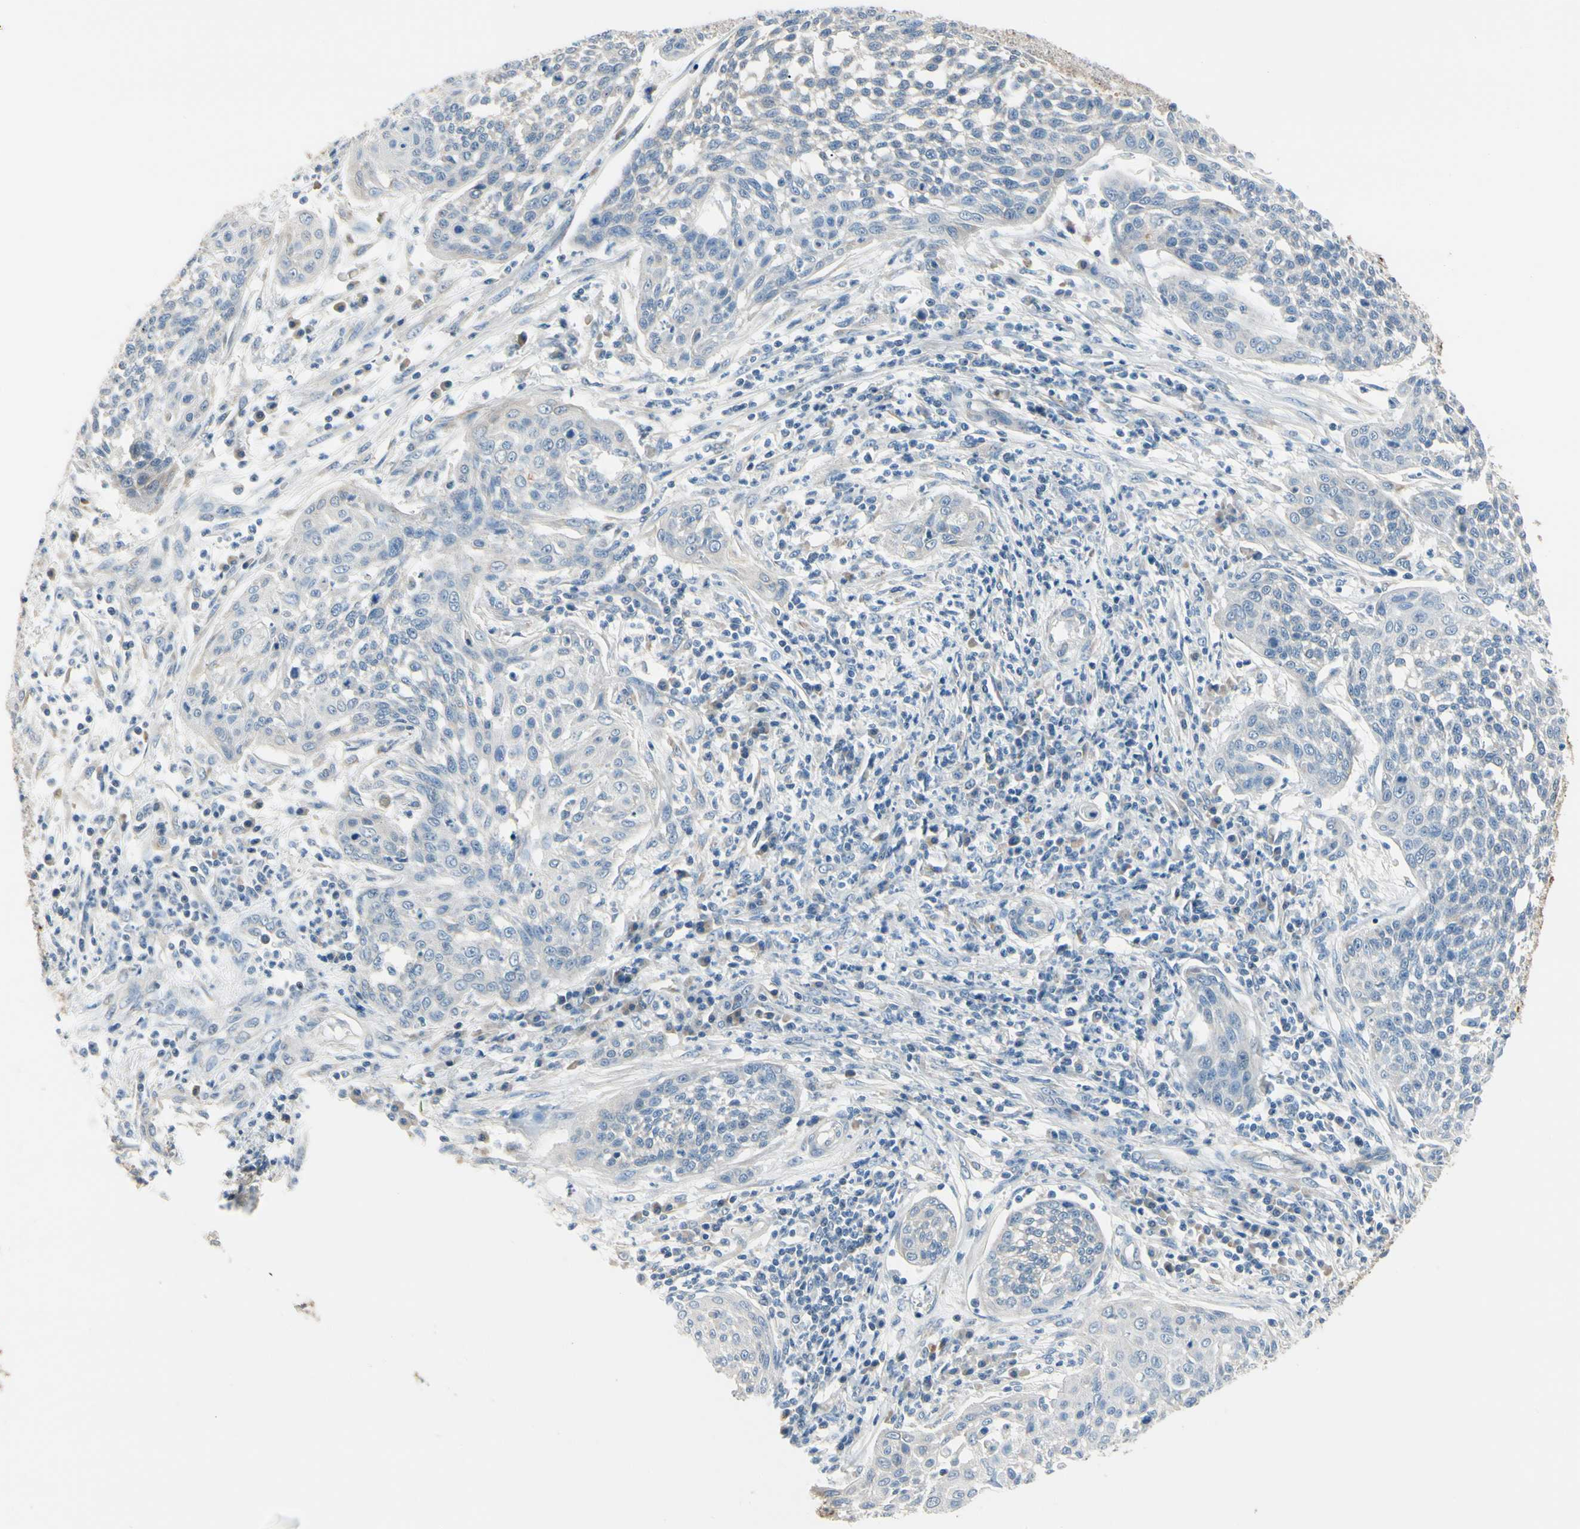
{"staining": {"intensity": "negative", "quantity": "none", "location": "none"}, "tissue": "cervical cancer", "cell_type": "Tumor cells", "image_type": "cancer", "snomed": [{"axis": "morphology", "description": "Squamous cell carcinoma, NOS"}, {"axis": "topography", "description": "Cervix"}], "caption": "Immunohistochemistry (IHC) micrograph of squamous cell carcinoma (cervical) stained for a protein (brown), which exhibits no expression in tumor cells.", "gene": "DUSP12", "patient": {"sex": "female", "age": 34}}